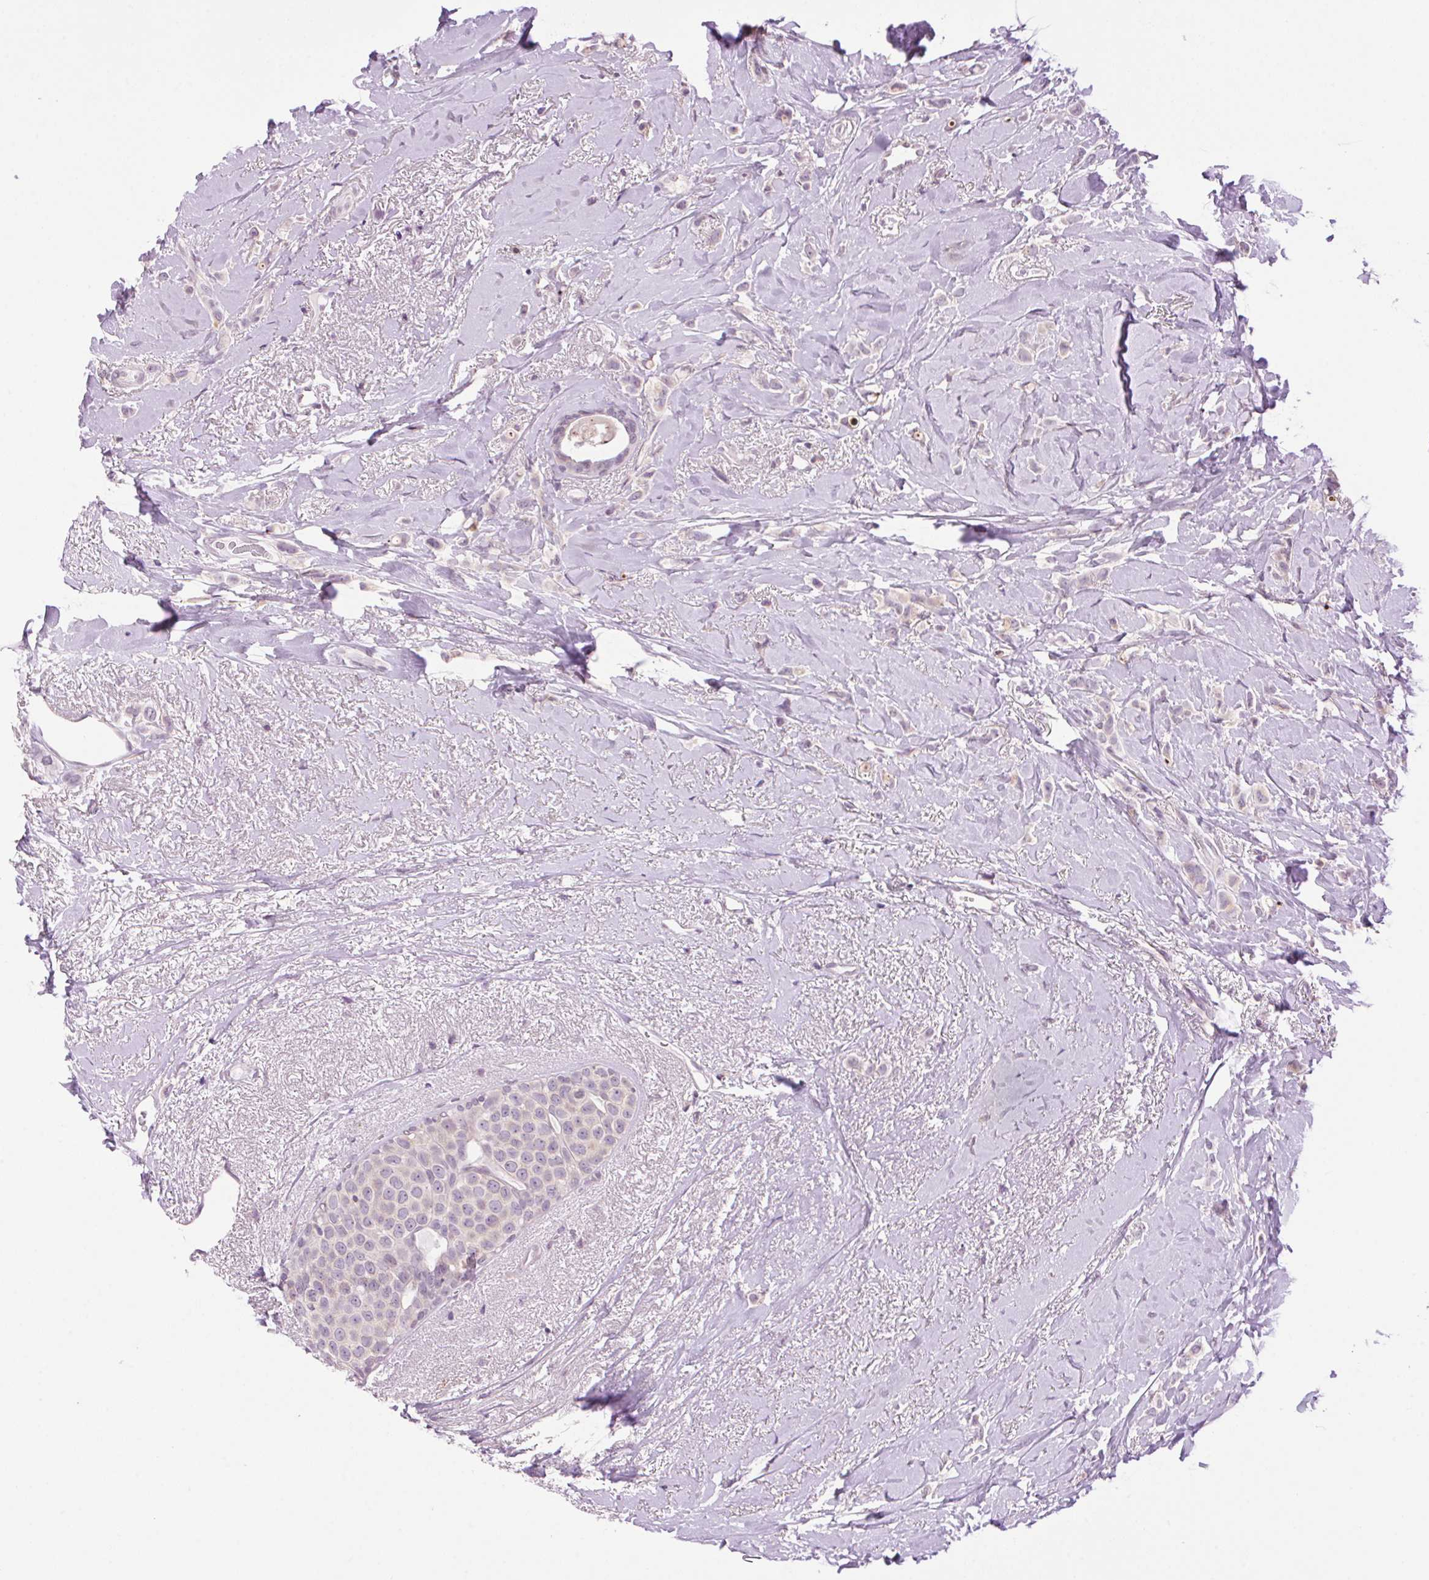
{"staining": {"intensity": "negative", "quantity": "none", "location": "none"}, "tissue": "breast cancer", "cell_type": "Tumor cells", "image_type": "cancer", "snomed": [{"axis": "morphology", "description": "Lobular carcinoma"}, {"axis": "topography", "description": "Breast"}], "caption": "The micrograph displays no staining of tumor cells in breast cancer (lobular carcinoma).", "gene": "SMIM13", "patient": {"sex": "female", "age": 66}}